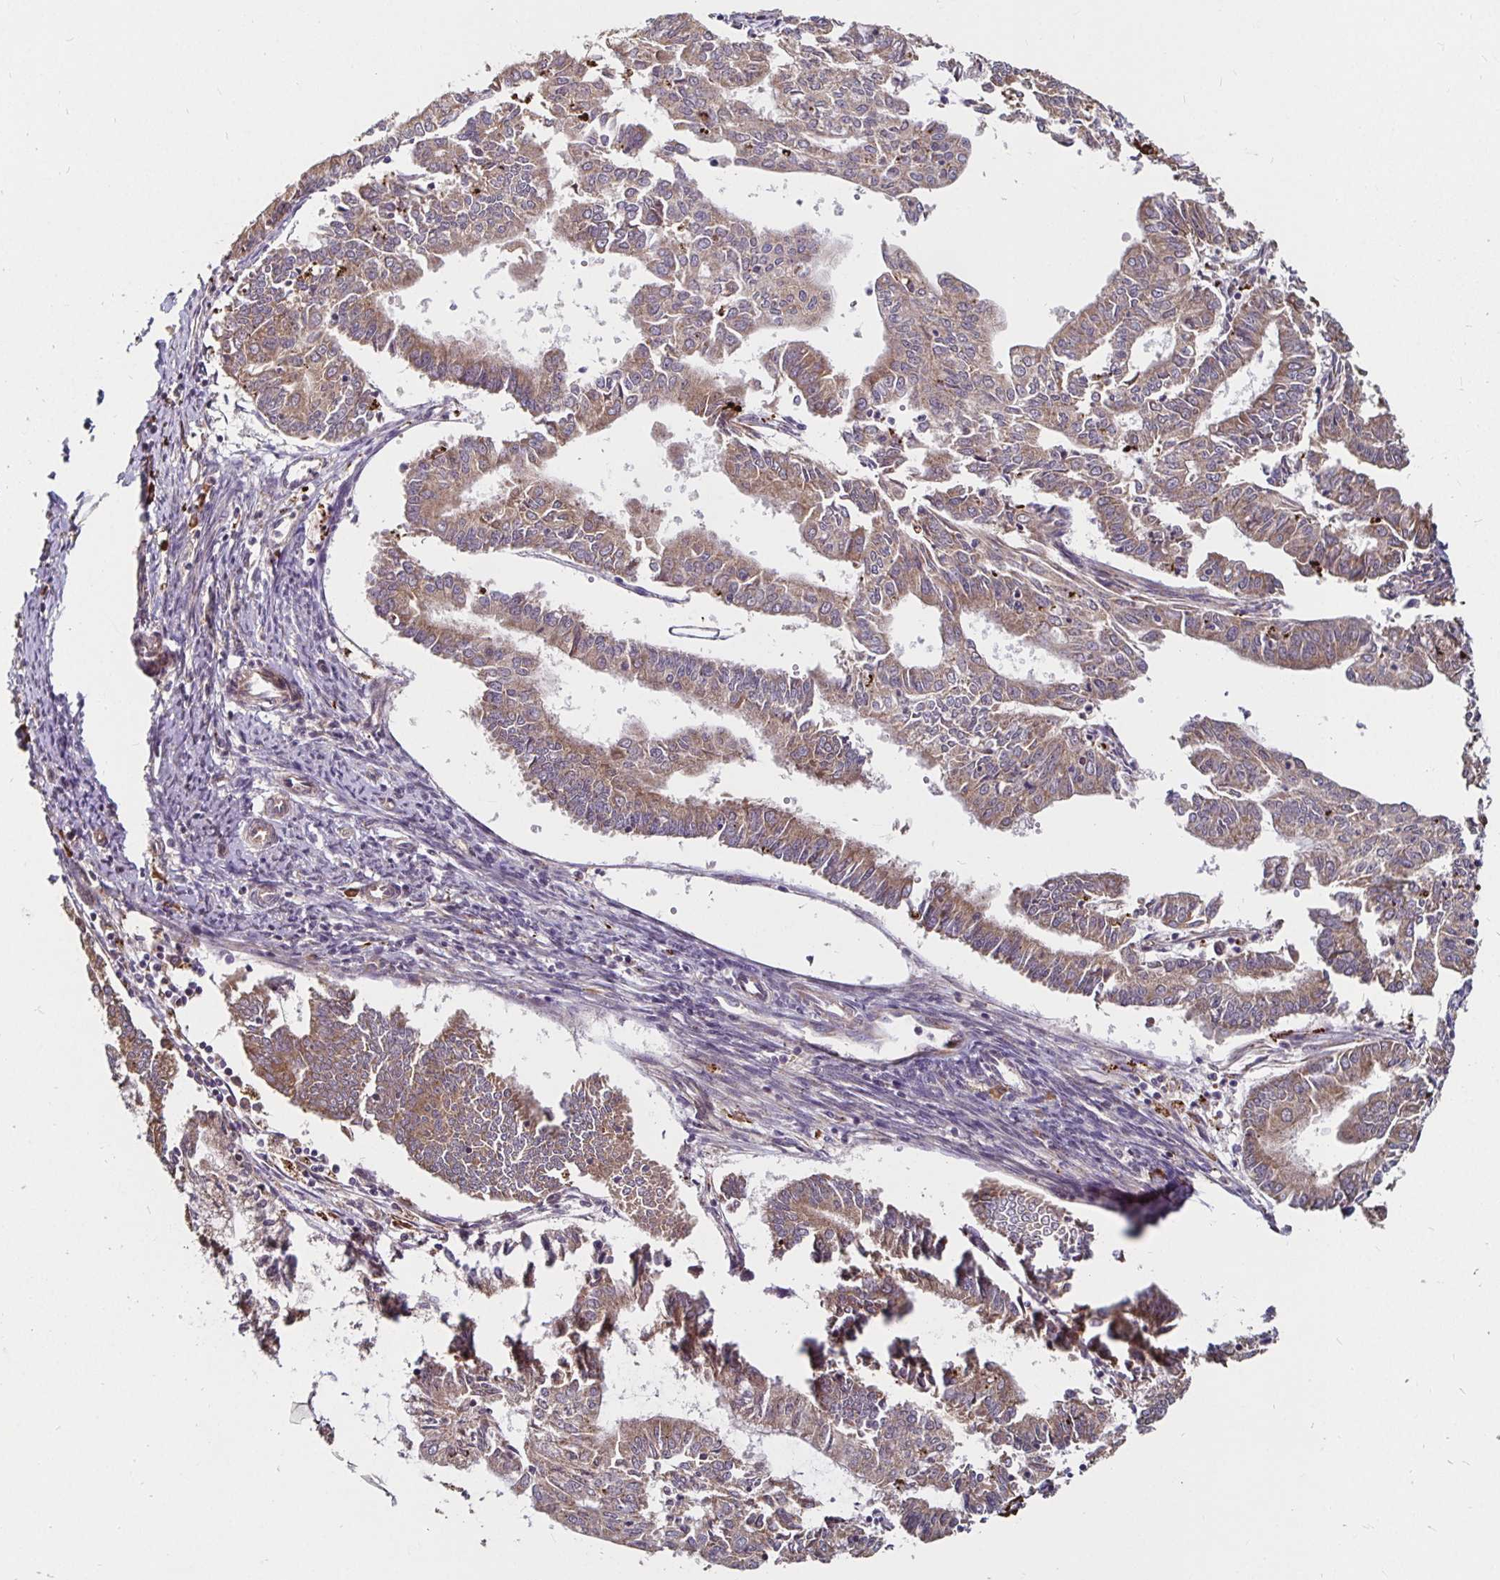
{"staining": {"intensity": "moderate", "quantity": ">75%", "location": "cytoplasmic/membranous"}, "tissue": "endometrial cancer", "cell_type": "Tumor cells", "image_type": "cancer", "snomed": [{"axis": "morphology", "description": "Adenocarcinoma, NOS"}, {"axis": "topography", "description": "Endometrium"}], "caption": "Protein staining reveals moderate cytoplasmic/membranous staining in about >75% of tumor cells in adenocarcinoma (endometrial).", "gene": "MLST8", "patient": {"sex": "female", "age": 61}}